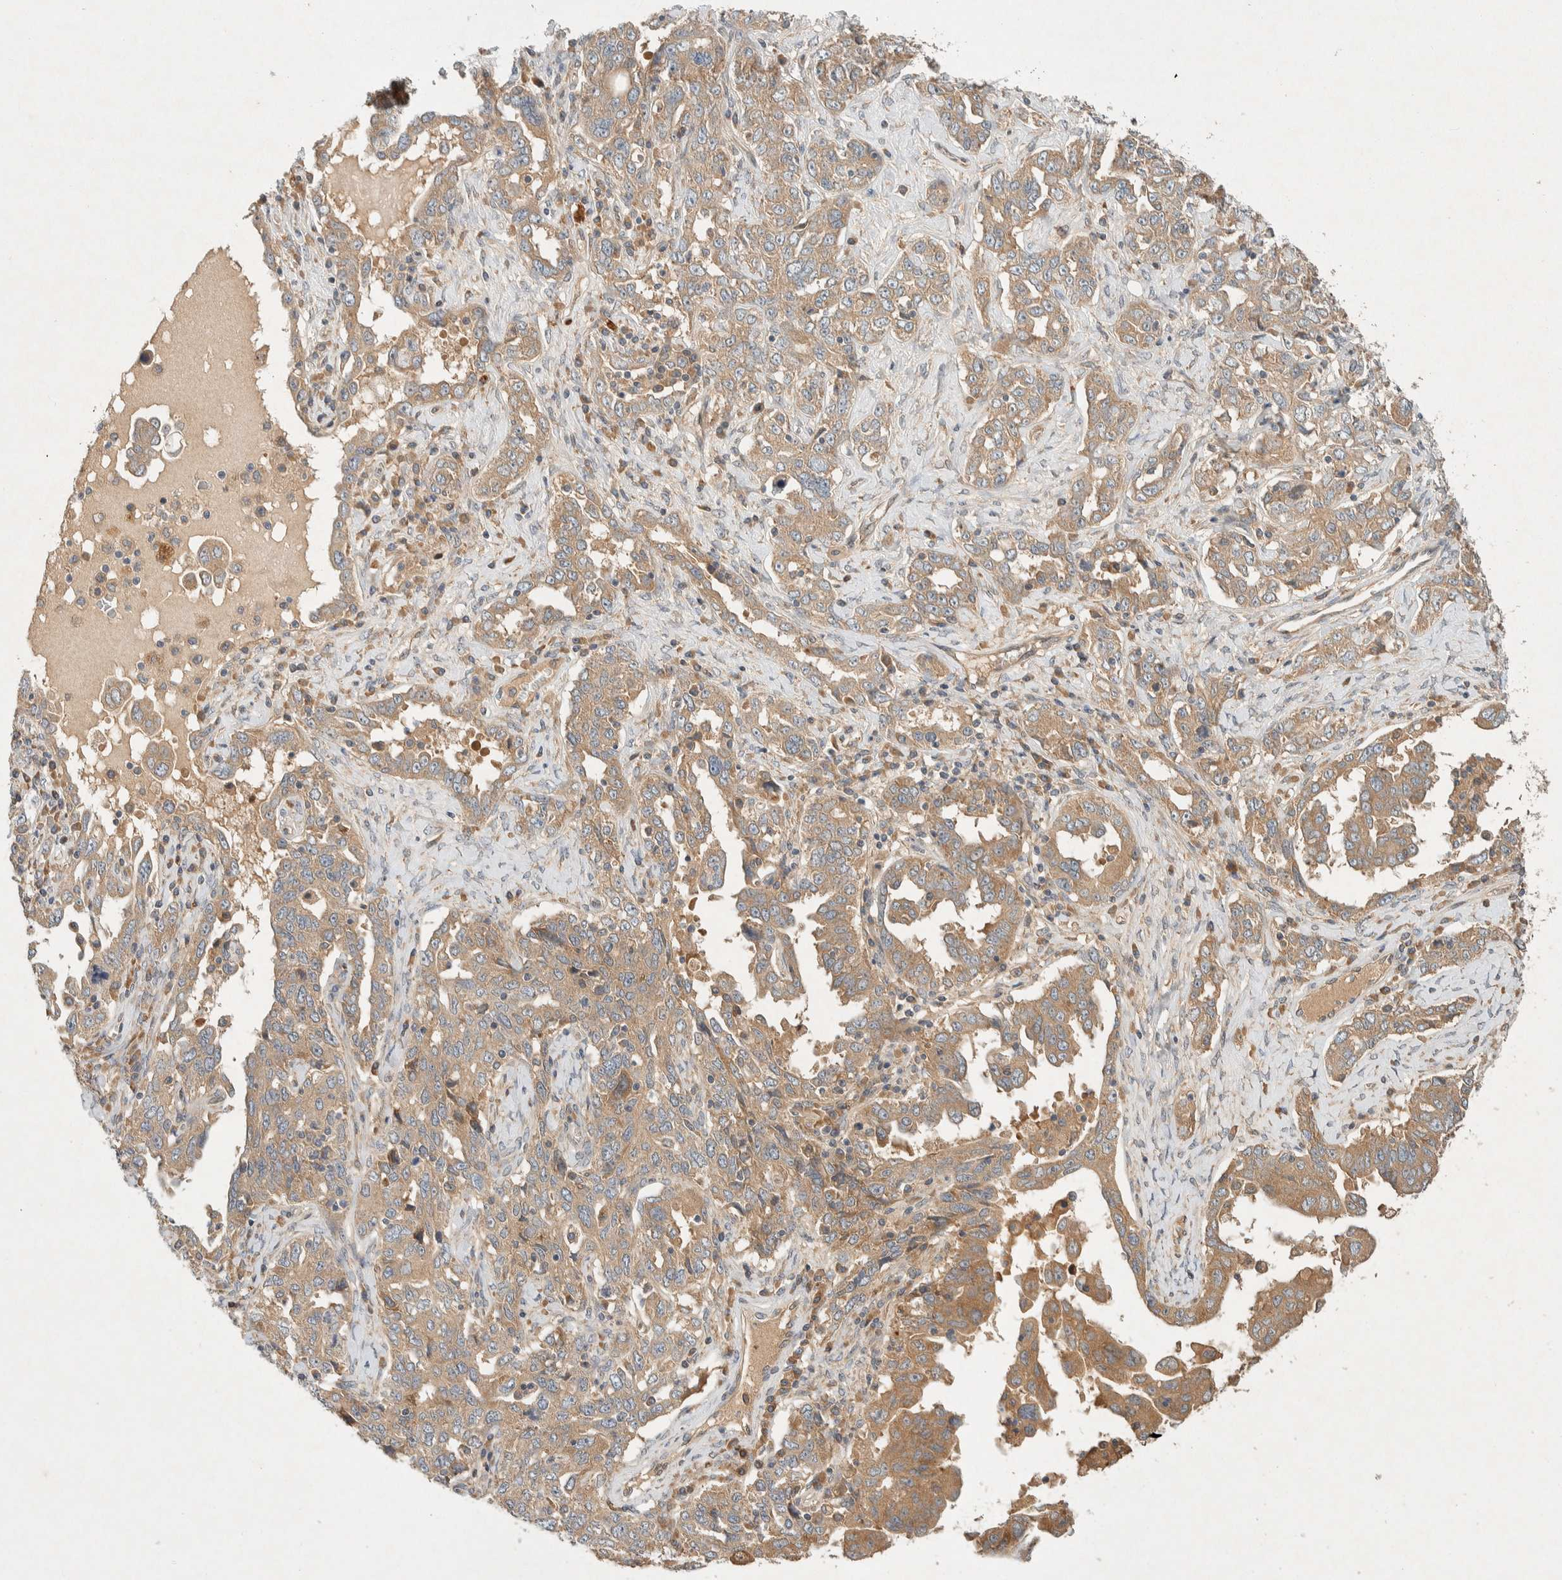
{"staining": {"intensity": "moderate", "quantity": ">75%", "location": "cytoplasmic/membranous"}, "tissue": "ovarian cancer", "cell_type": "Tumor cells", "image_type": "cancer", "snomed": [{"axis": "morphology", "description": "Carcinoma, endometroid"}, {"axis": "topography", "description": "Ovary"}], "caption": "DAB (3,3'-diaminobenzidine) immunohistochemical staining of ovarian cancer demonstrates moderate cytoplasmic/membranous protein staining in about >75% of tumor cells. Nuclei are stained in blue.", "gene": "PXK", "patient": {"sex": "female", "age": 62}}